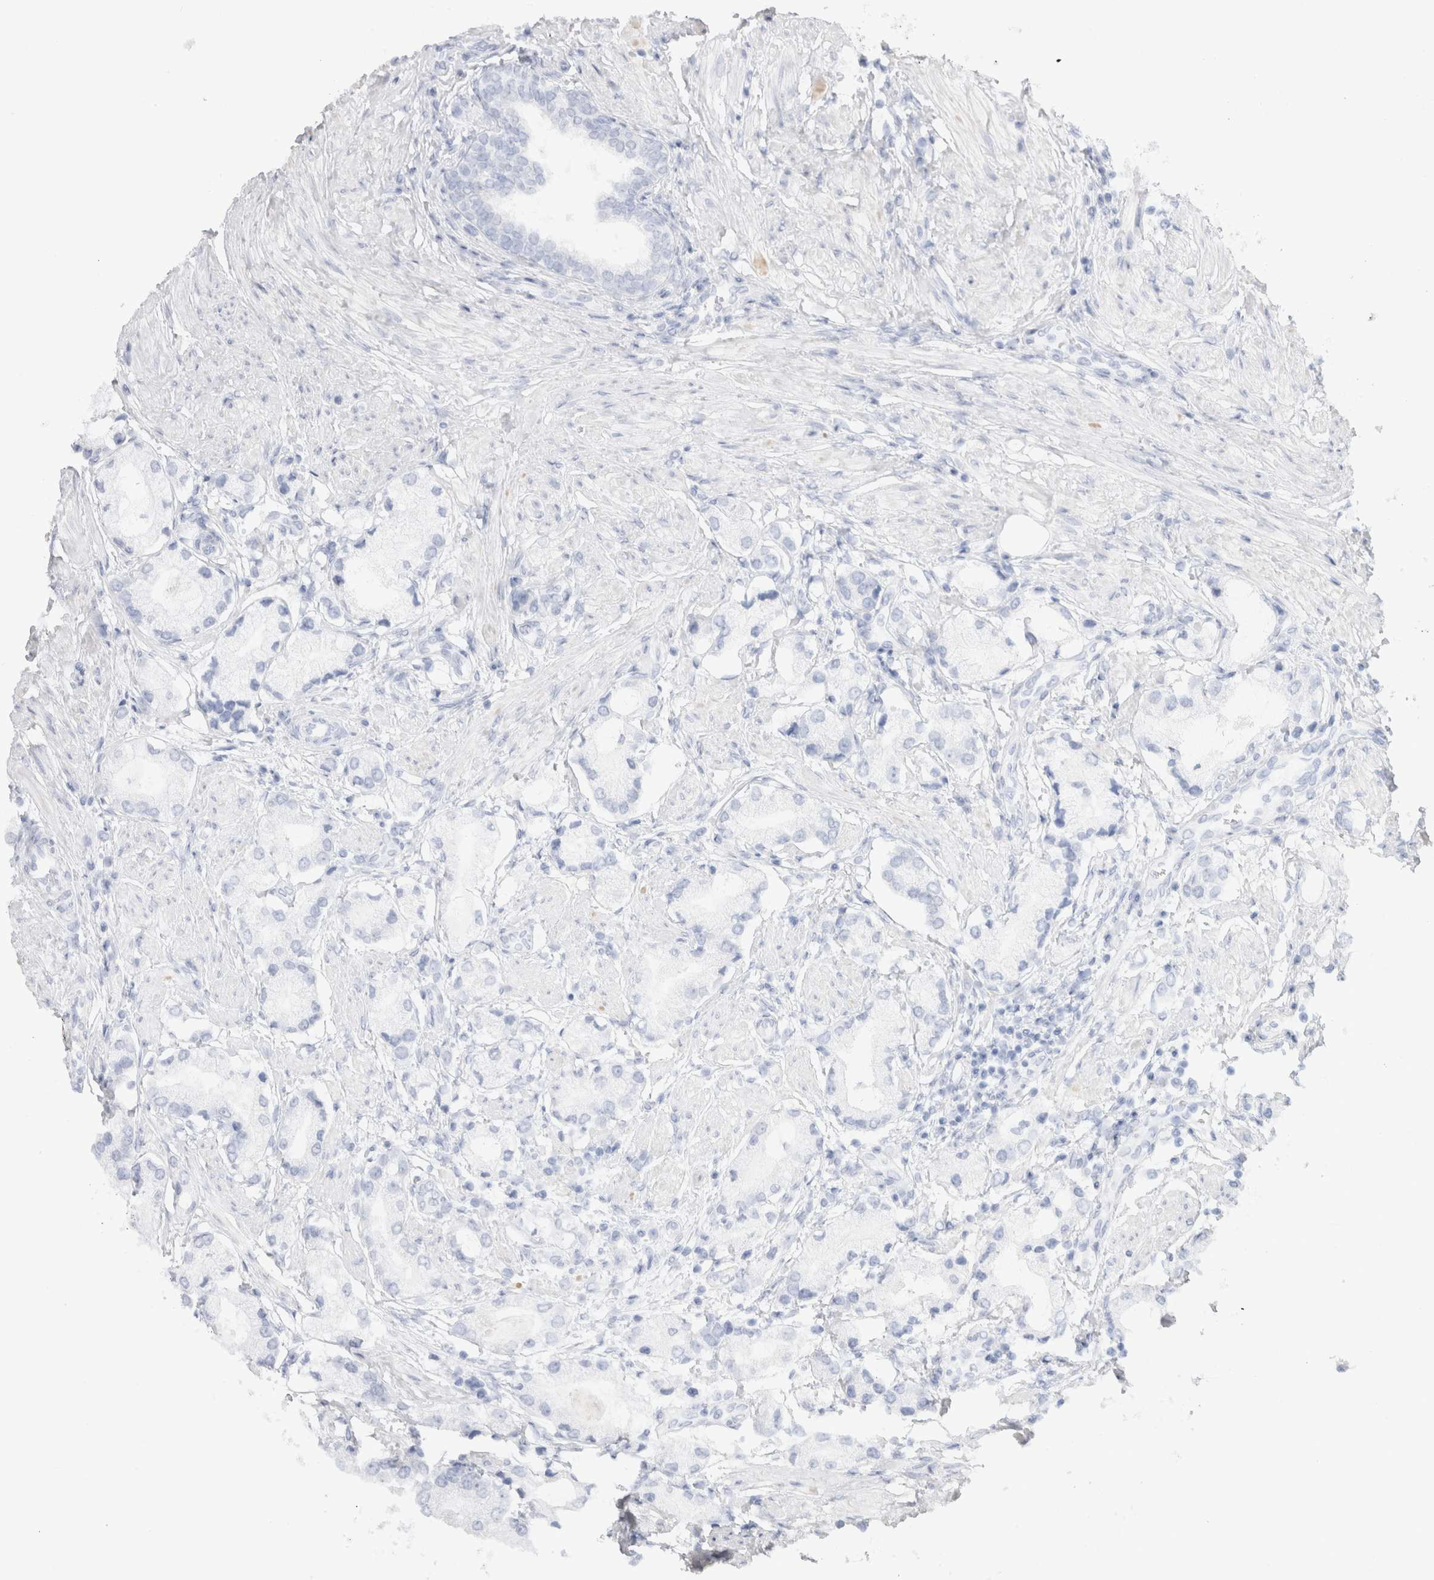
{"staining": {"intensity": "negative", "quantity": "none", "location": "none"}, "tissue": "prostate cancer", "cell_type": "Tumor cells", "image_type": "cancer", "snomed": [{"axis": "morphology", "description": "Adenocarcinoma, Low grade"}, {"axis": "topography", "description": "Prostate"}], "caption": "Prostate adenocarcinoma (low-grade) was stained to show a protein in brown. There is no significant staining in tumor cells.", "gene": "NDOR1", "patient": {"sex": "male", "age": 71}}